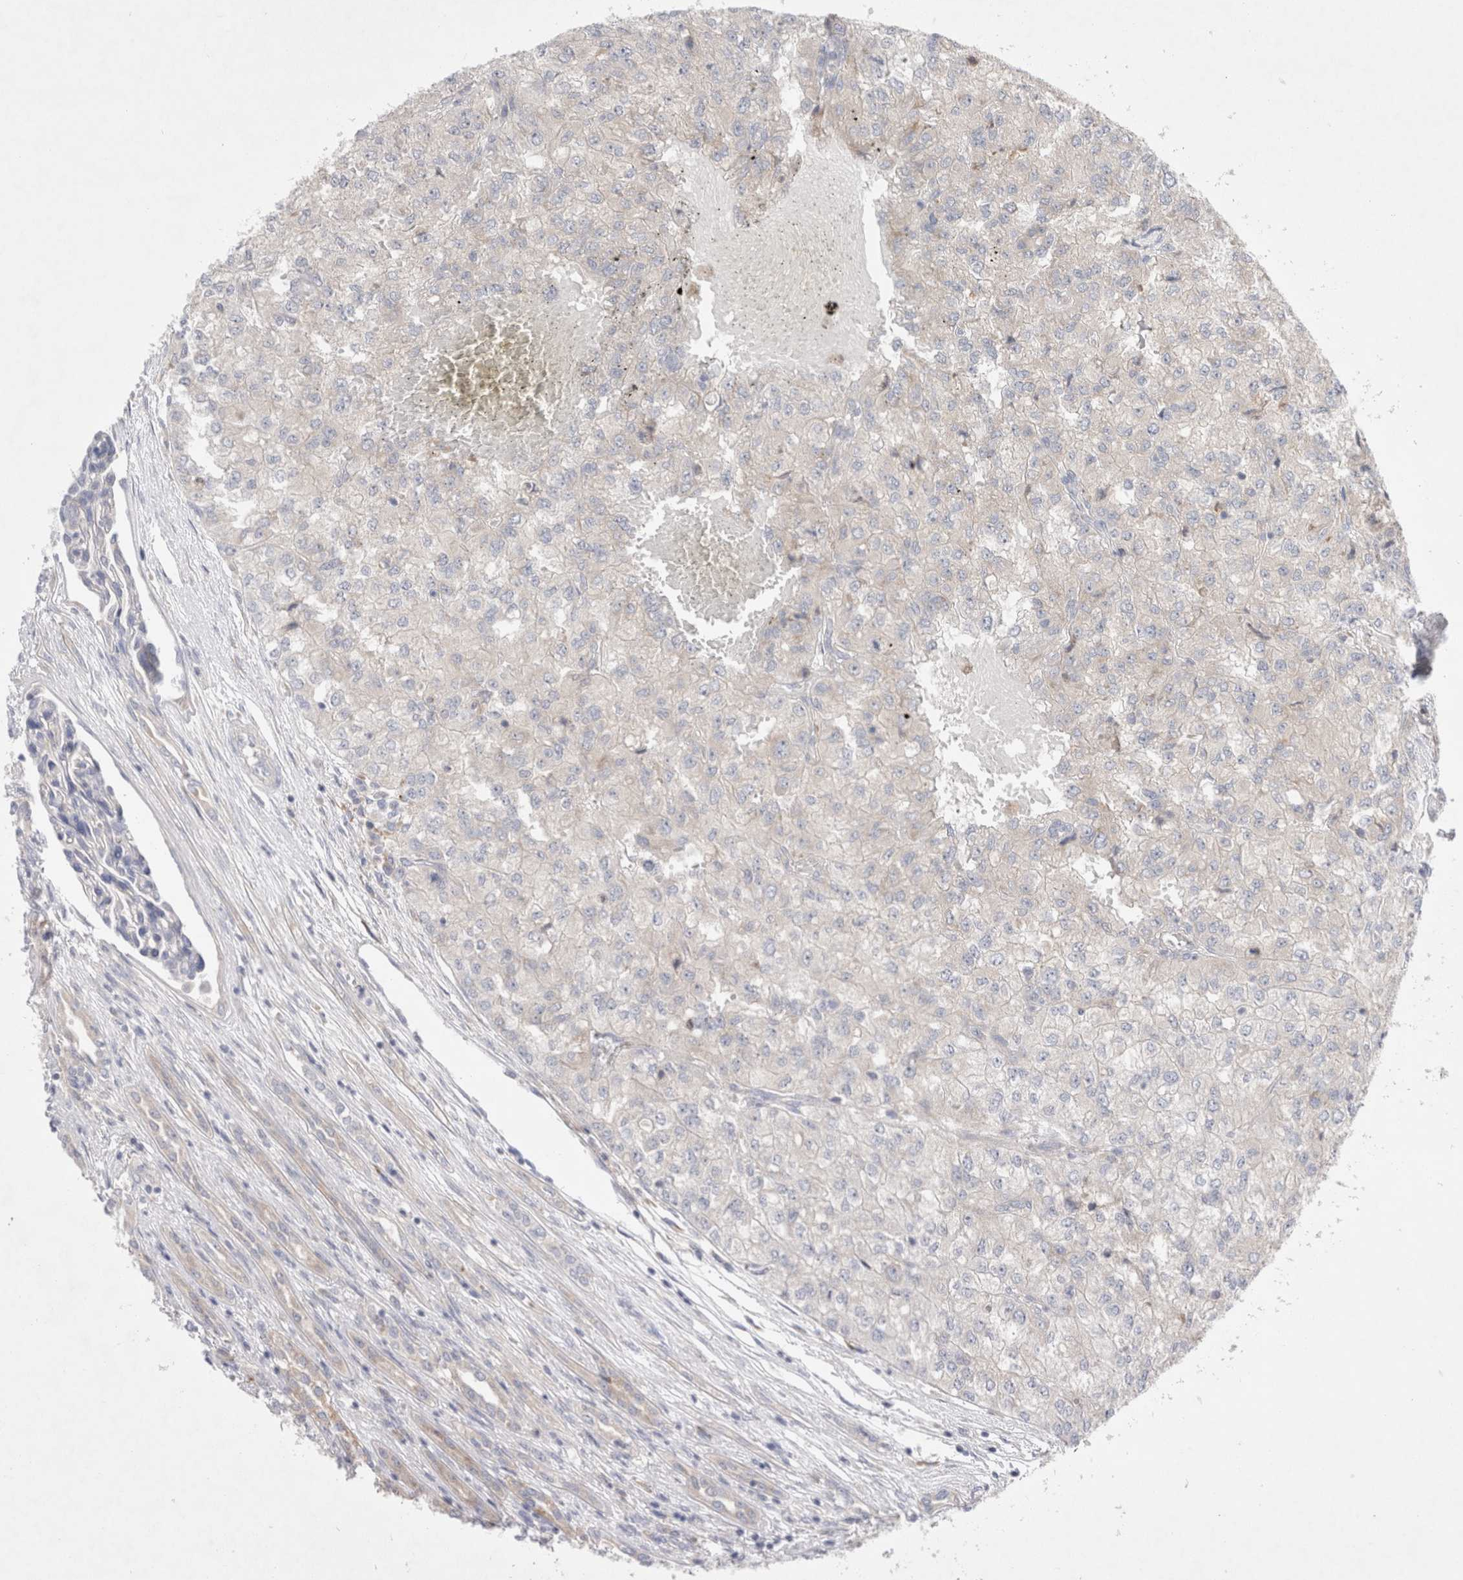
{"staining": {"intensity": "negative", "quantity": "none", "location": "none"}, "tissue": "renal cancer", "cell_type": "Tumor cells", "image_type": "cancer", "snomed": [{"axis": "morphology", "description": "Adenocarcinoma, NOS"}, {"axis": "topography", "description": "Kidney"}], "caption": "Renal cancer was stained to show a protein in brown. There is no significant expression in tumor cells.", "gene": "RBM12B", "patient": {"sex": "female", "age": 54}}